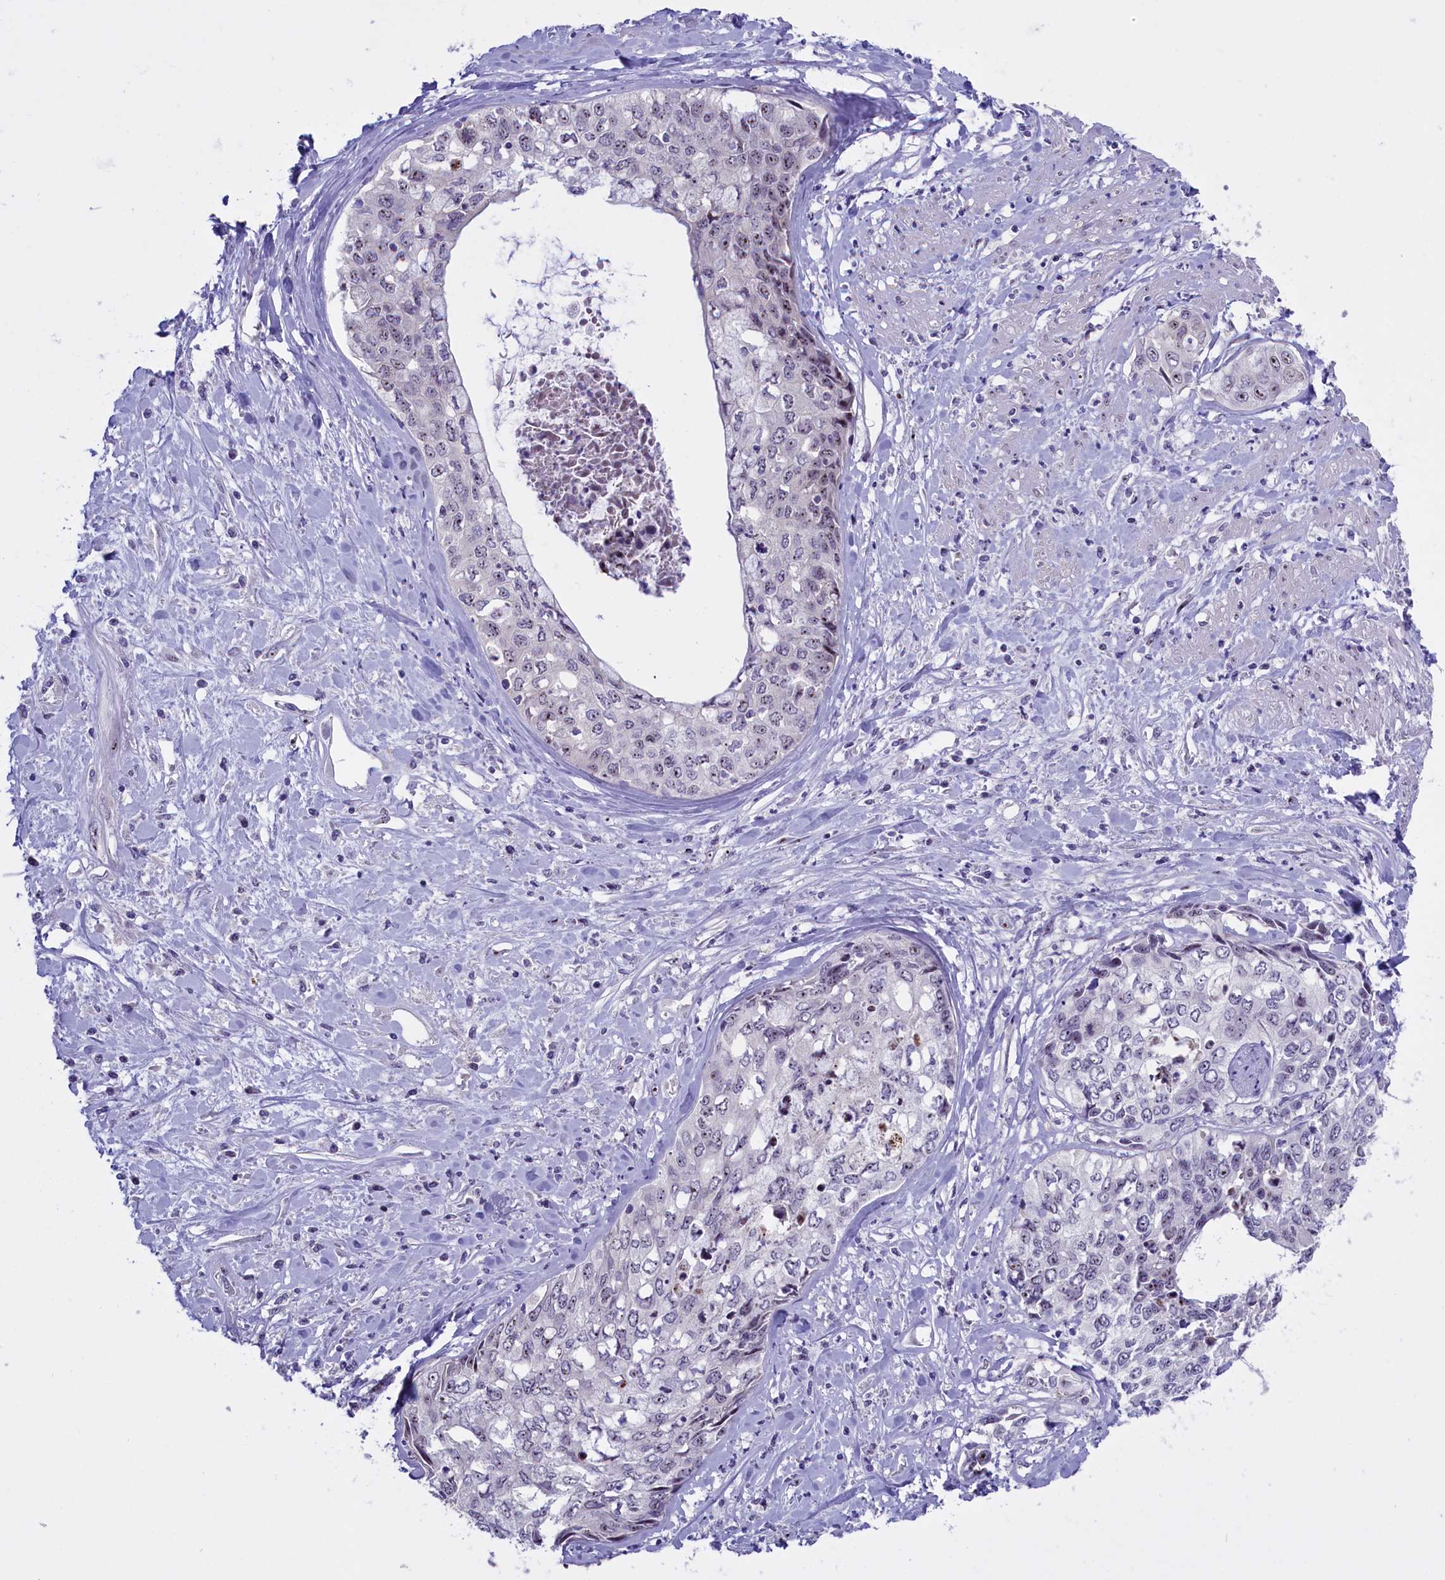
{"staining": {"intensity": "moderate", "quantity": "<25%", "location": "nuclear"}, "tissue": "cervical cancer", "cell_type": "Tumor cells", "image_type": "cancer", "snomed": [{"axis": "morphology", "description": "Squamous cell carcinoma, NOS"}, {"axis": "topography", "description": "Cervix"}], "caption": "High-magnification brightfield microscopy of cervical squamous cell carcinoma stained with DAB (brown) and counterstained with hematoxylin (blue). tumor cells exhibit moderate nuclear expression is appreciated in about<25% of cells. Immunohistochemistry stains the protein of interest in brown and the nuclei are stained blue.", "gene": "TBL3", "patient": {"sex": "female", "age": 31}}